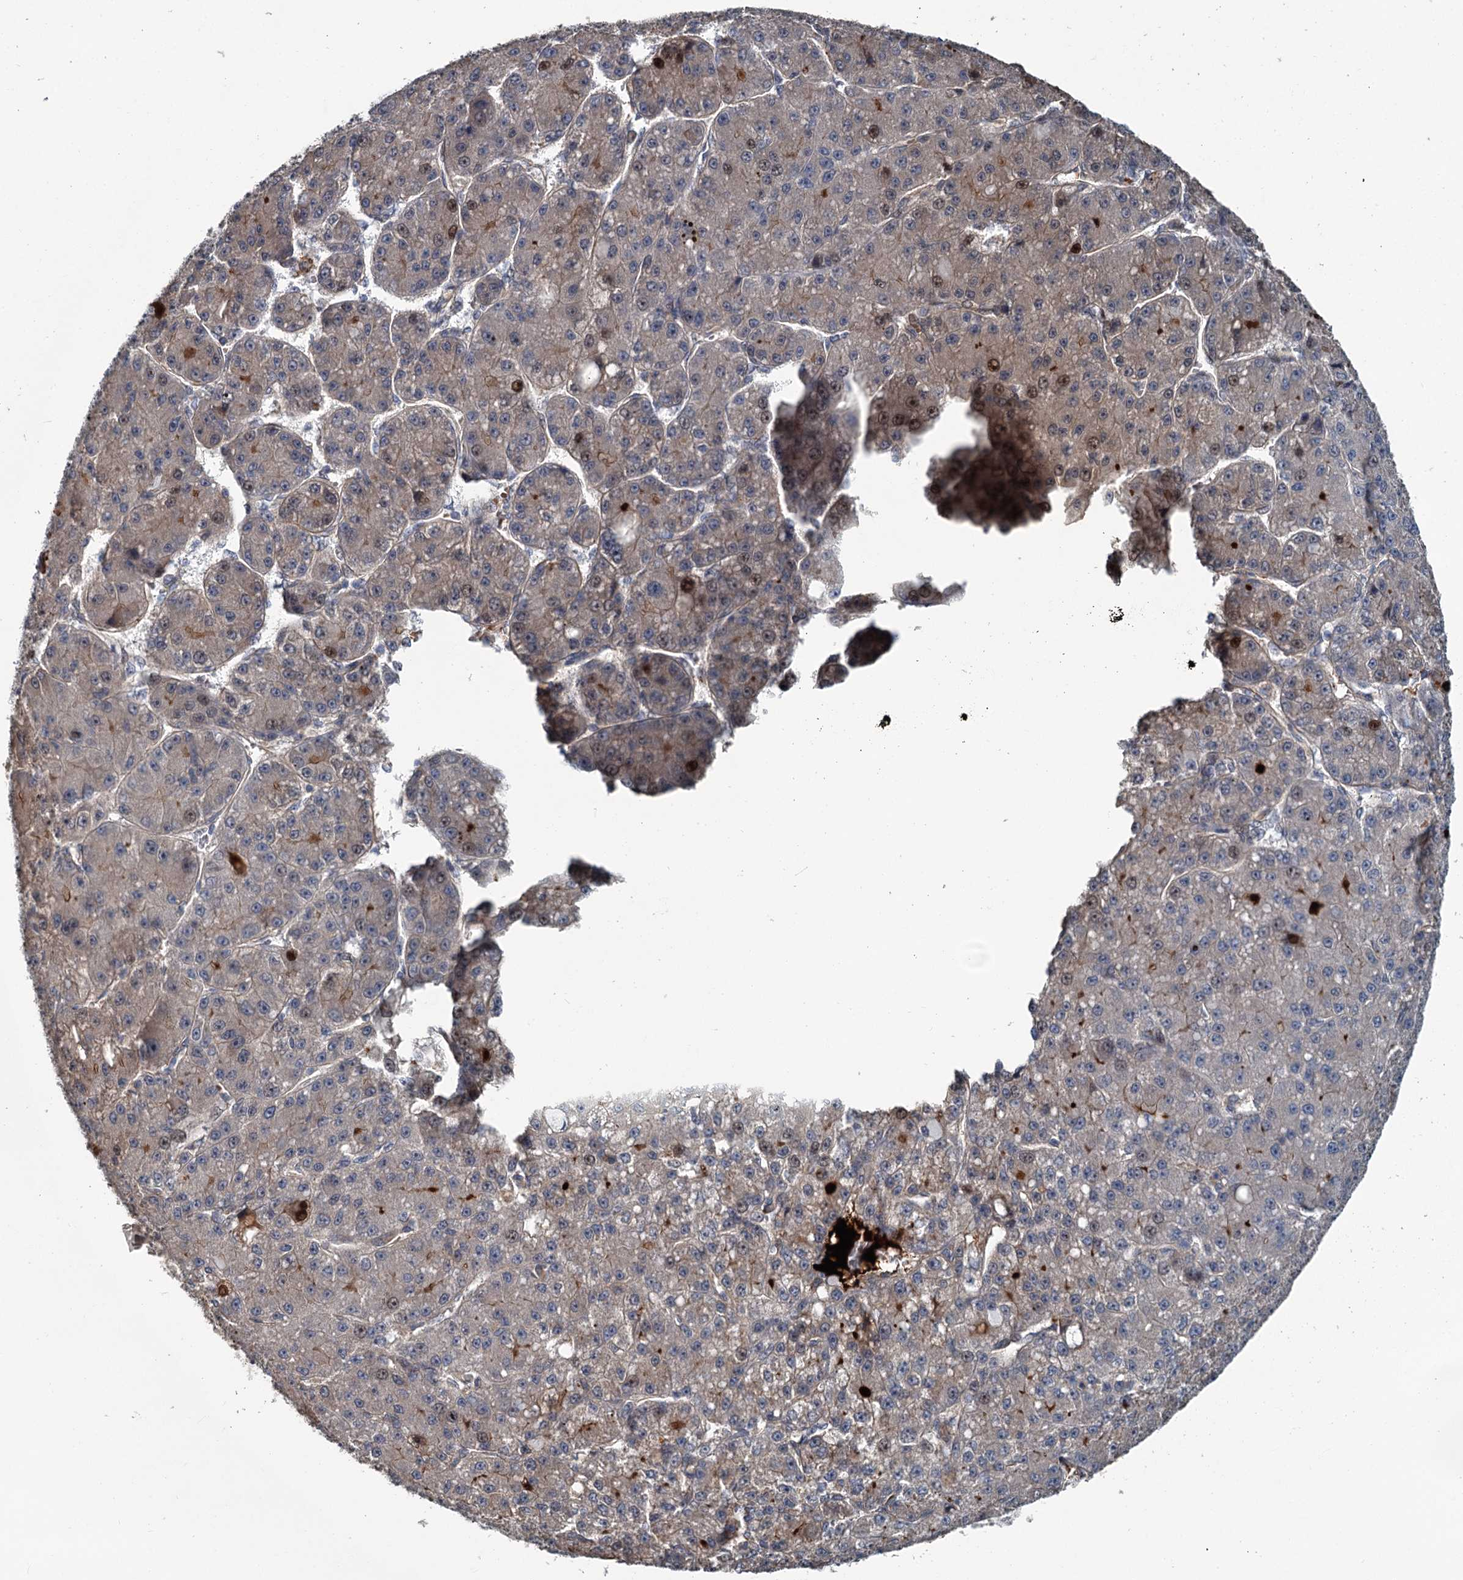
{"staining": {"intensity": "weak", "quantity": "<25%", "location": "cytoplasmic/membranous"}, "tissue": "liver cancer", "cell_type": "Tumor cells", "image_type": "cancer", "snomed": [{"axis": "morphology", "description": "Carcinoma, Hepatocellular, NOS"}, {"axis": "topography", "description": "Liver"}], "caption": "Immunohistochemical staining of liver hepatocellular carcinoma reveals no significant positivity in tumor cells.", "gene": "TEDC1", "patient": {"sex": "male", "age": 67}}